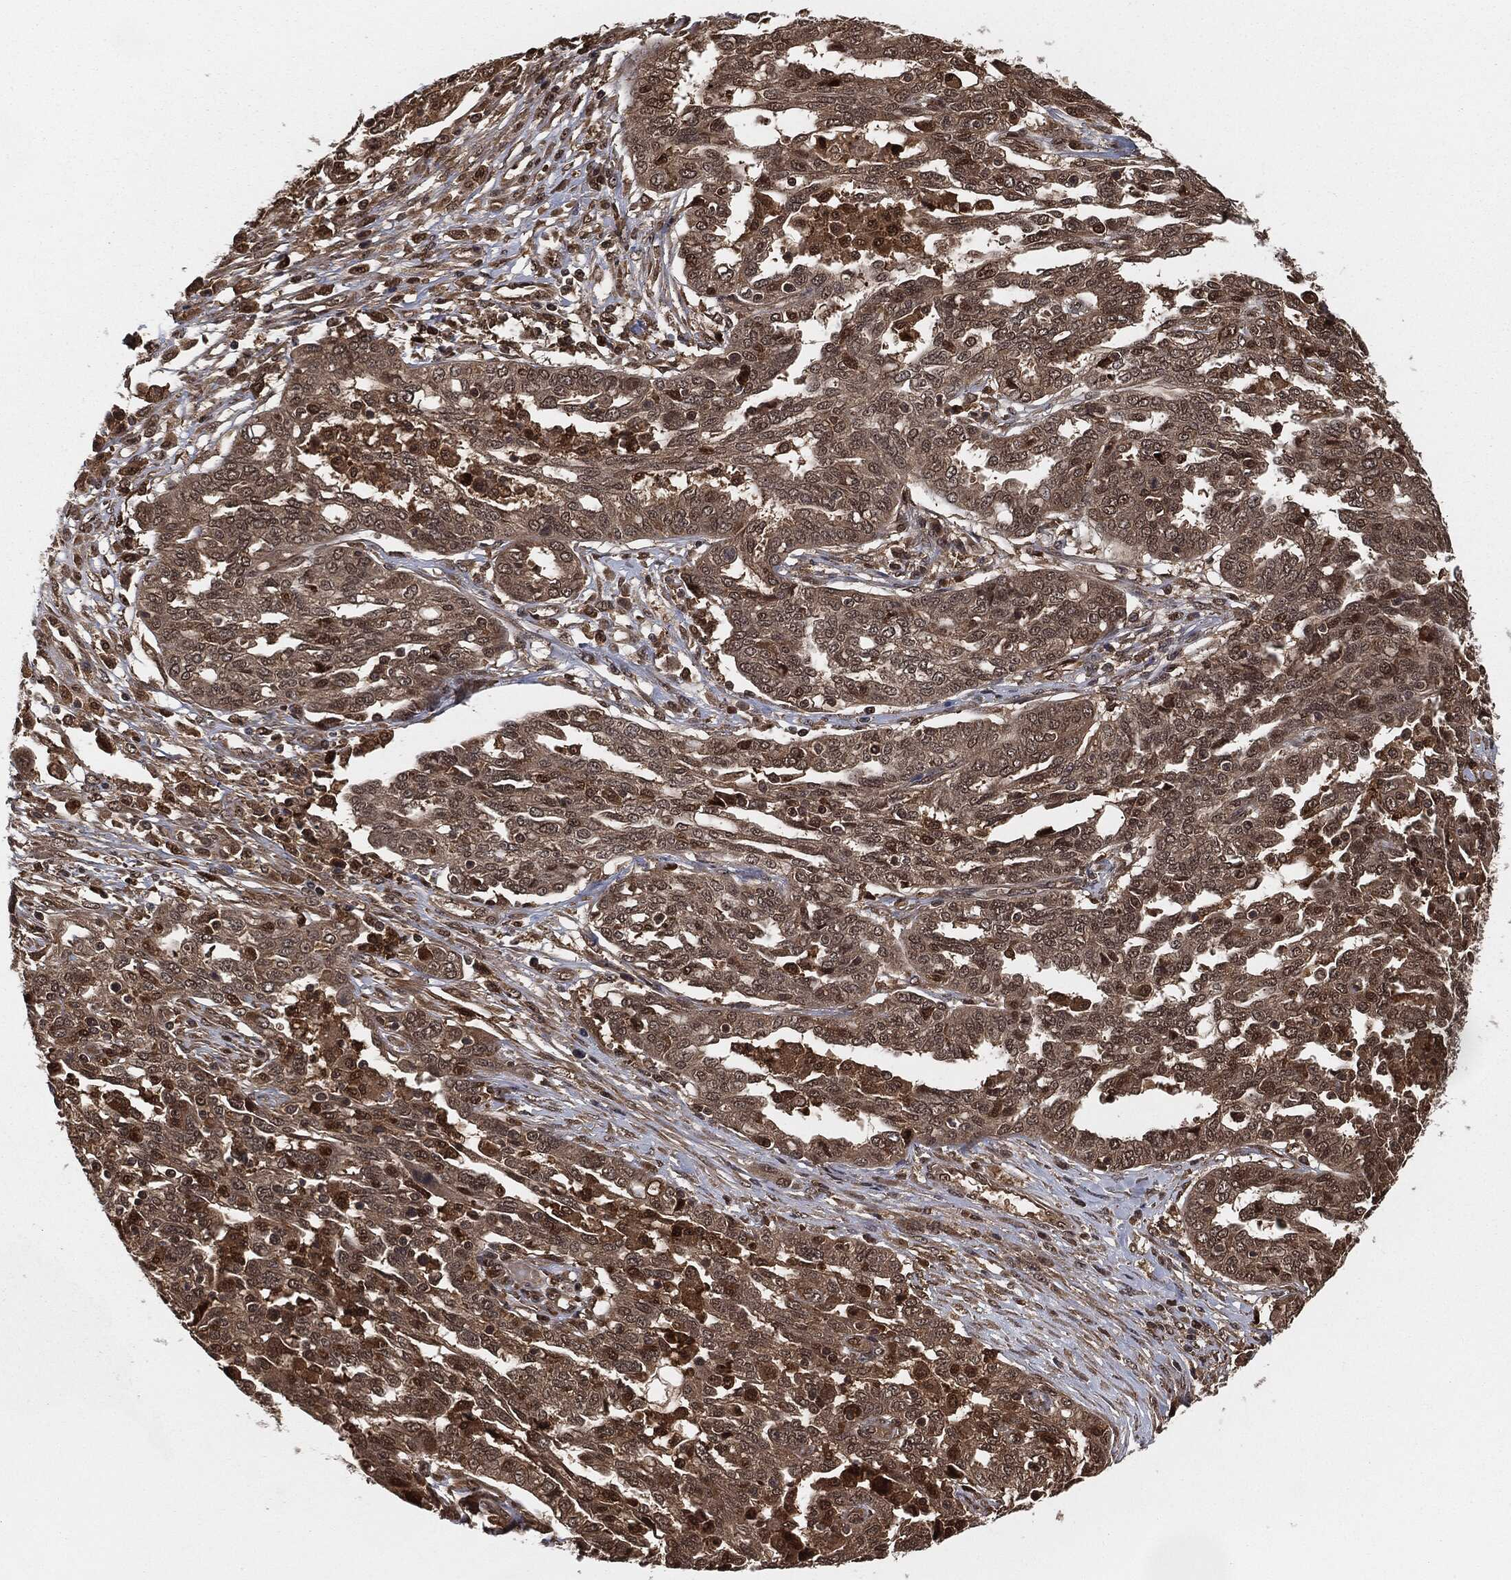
{"staining": {"intensity": "weak", "quantity": ">75%", "location": "cytoplasmic/membranous"}, "tissue": "ovarian cancer", "cell_type": "Tumor cells", "image_type": "cancer", "snomed": [{"axis": "morphology", "description": "Cystadenocarcinoma, serous, NOS"}, {"axis": "topography", "description": "Ovary"}], "caption": "A micrograph of serous cystadenocarcinoma (ovarian) stained for a protein displays weak cytoplasmic/membranous brown staining in tumor cells. Ihc stains the protein in brown and the nuclei are stained blue.", "gene": "CAPRIN2", "patient": {"sex": "female", "age": 67}}